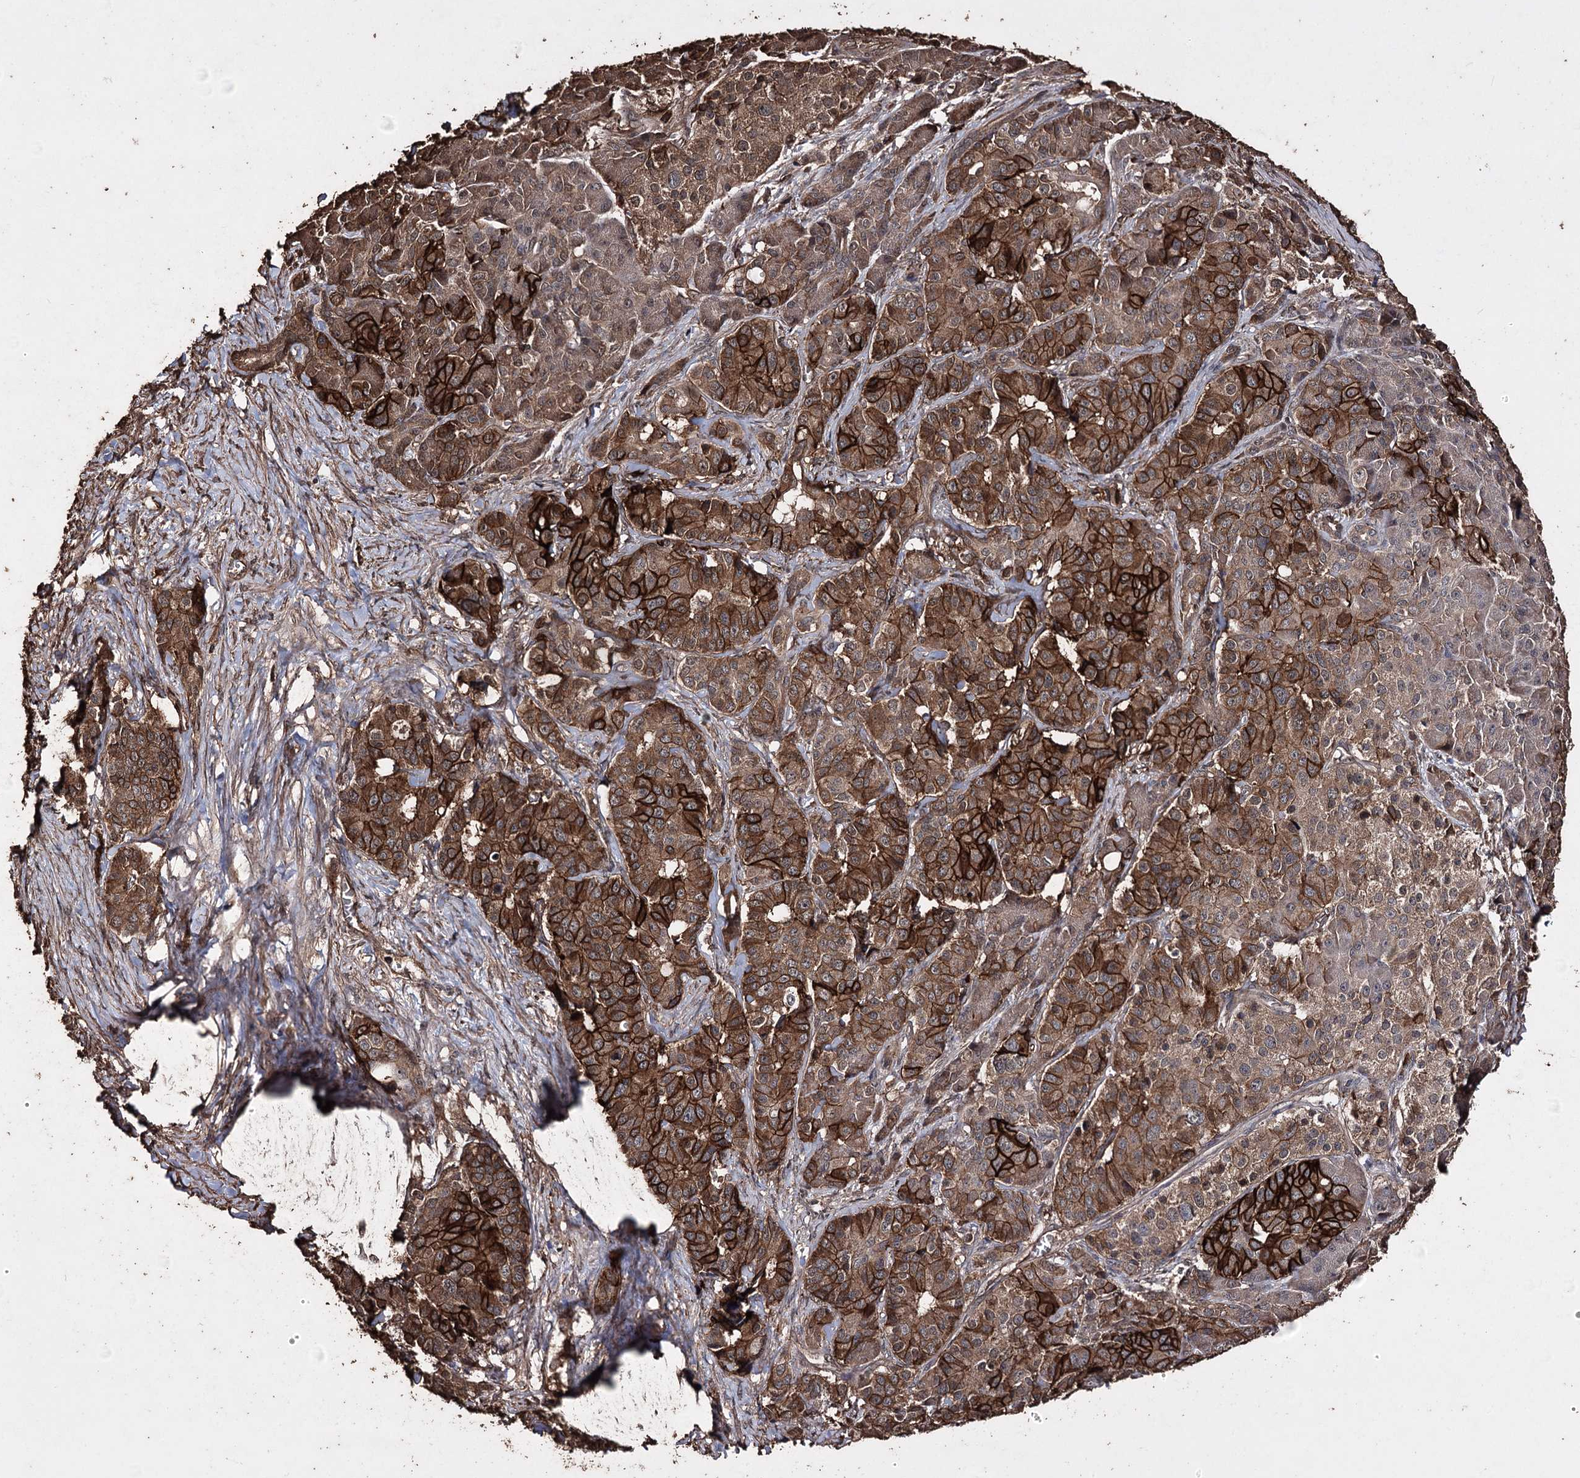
{"staining": {"intensity": "strong", "quantity": ">75%", "location": "cytoplasmic/membranous"}, "tissue": "pancreatic cancer", "cell_type": "Tumor cells", "image_type": "cancer", "snomed": [{"axis": "morphology", "description": "Adenocarcinoma, NOS"}, {"axis": "topography", "description": "Pancreas"}], "caption": "Brown immunohistochemical staining in pancreatic cancer (adenocarcinoma) exhibits strong cytoplasmic/membranous positivity in approximately >75% of tumor cells.", "gene": "ZNF662", "patient": {"sex": "female", "age": 74}}